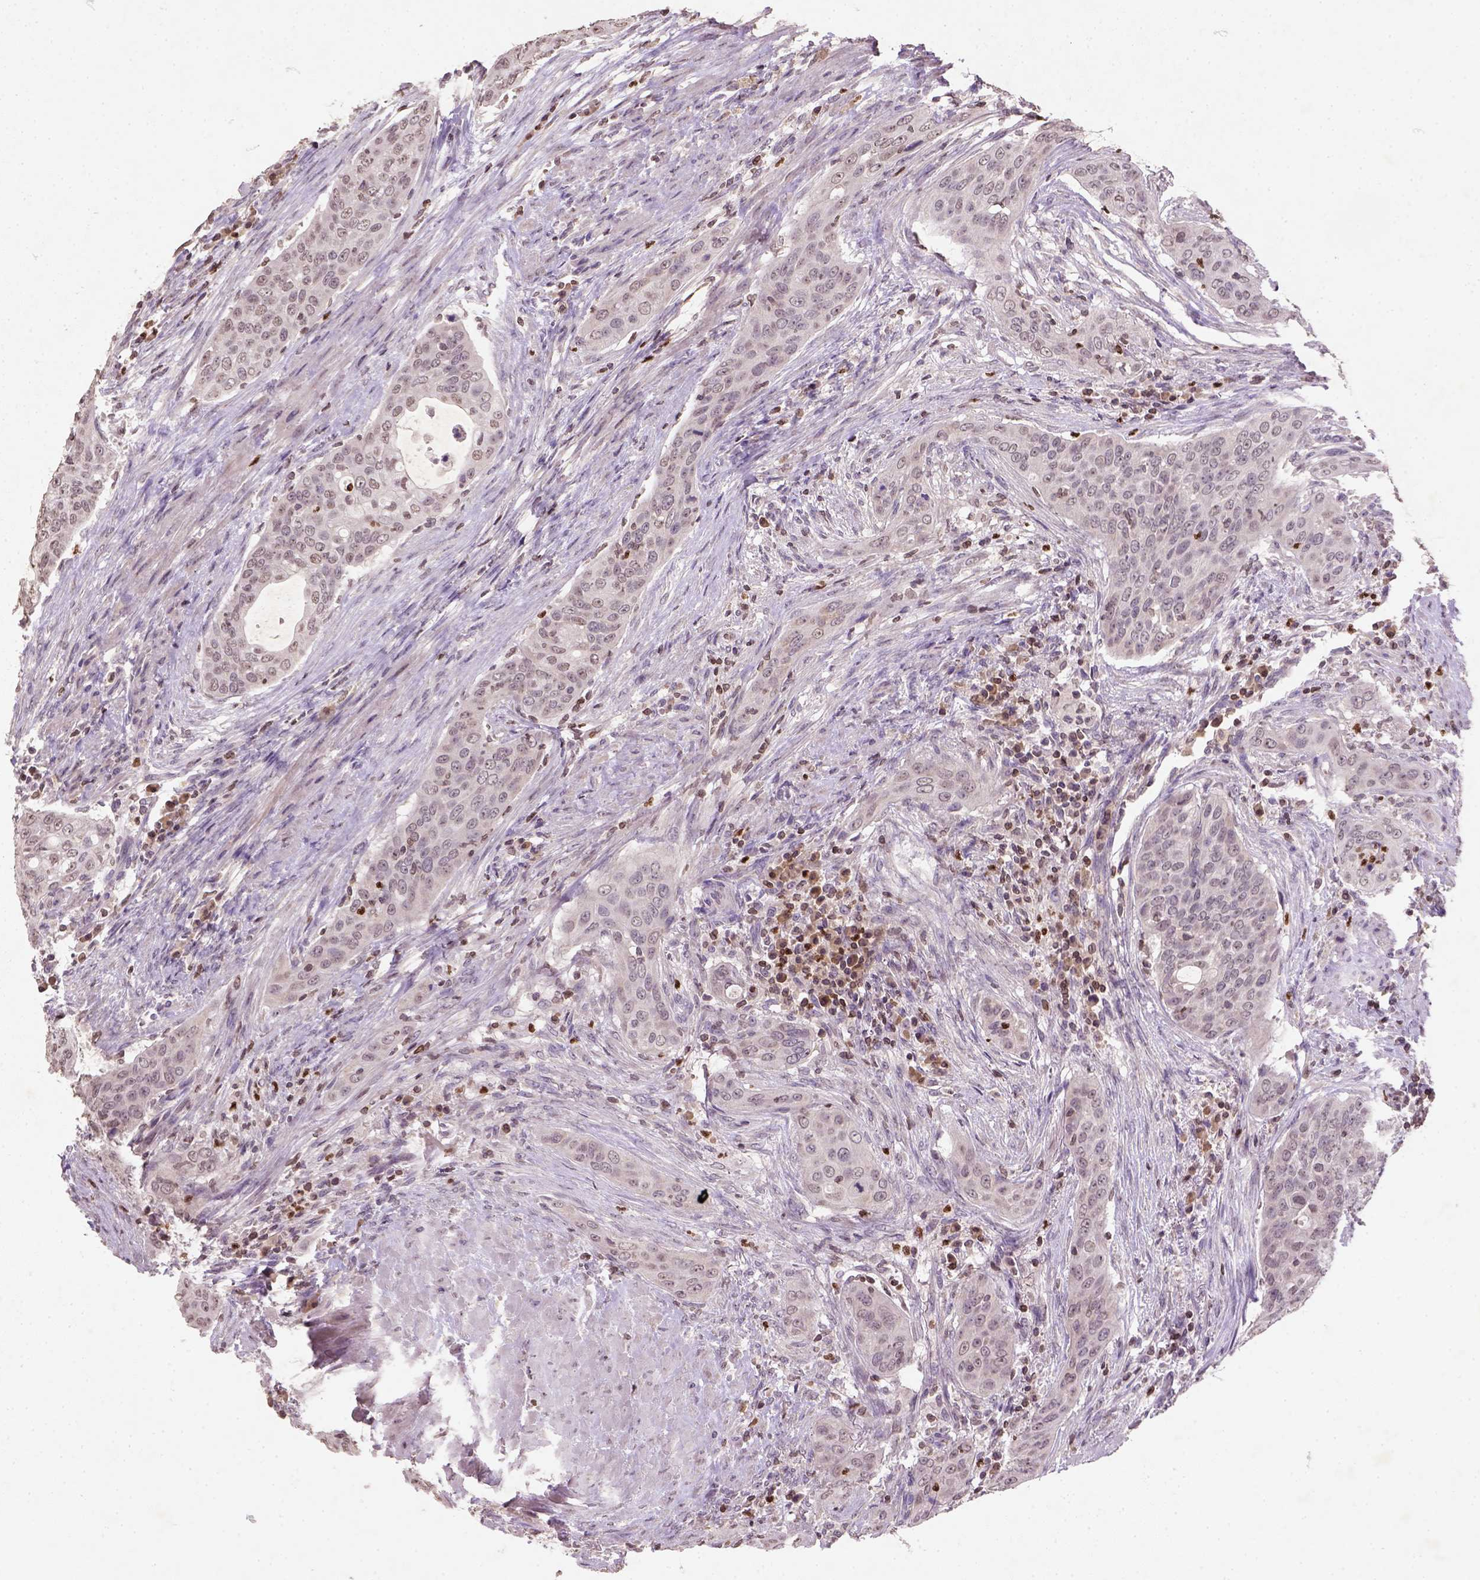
{"staining": {"intensity": "weak", "quantity": "25%-75%", "location": "nuclear"}, "tissue": "urothelial cancer", "cell_type": "Tumor cells", "image_type": "cancer", "snomed": [{"axis": "morphology", "description": "Urothelial carcinoma, High grade"}, {"axis": "topography", "description": "Urinary bladder"}], "caption": "The micrograph exhibits a brown stain indicating the presence of a protein in the nuclear of tumor cells in high-grade urothelial carcinoma.", "gene": "NUDT3", "patient": {"sex": "male", "age": 82}}